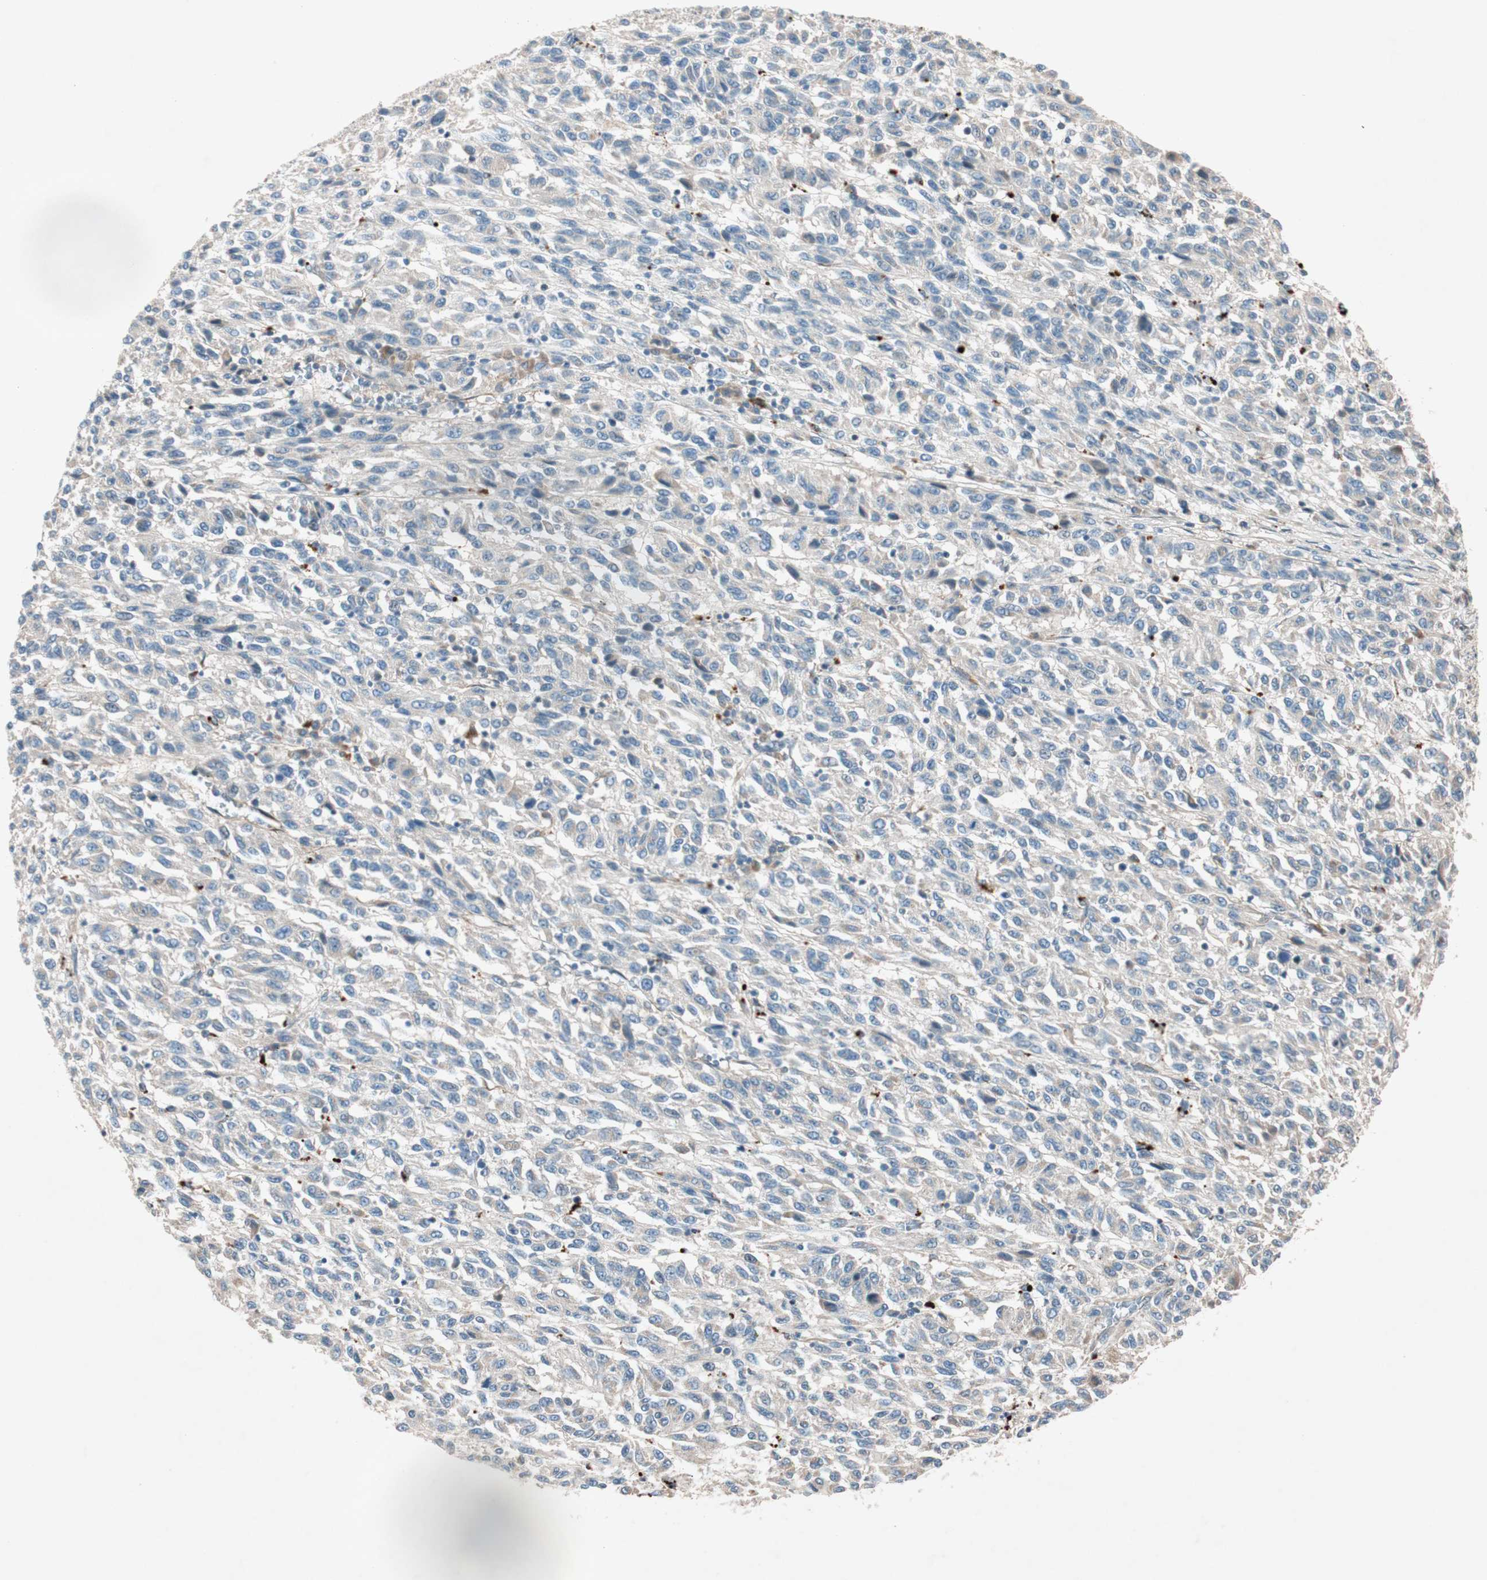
{"staining": {"intensity": "negative", "quantity": "none", "location": "none"}, "tissue": "melanoma", "cell_type": "Tumor cells", "image_type": "cancer", "snomed": [{"axis": "morphology", "description": "Malignant melanoma, Metastatic site"}, {"axis": "topography", "description": "Lung"}], "caption": "Melanoma was stained to show a protein in brown. There is no significant staining in tumor cells.", "gene": "EPHA6", "patient": {"sex": "male", "age": 64}}